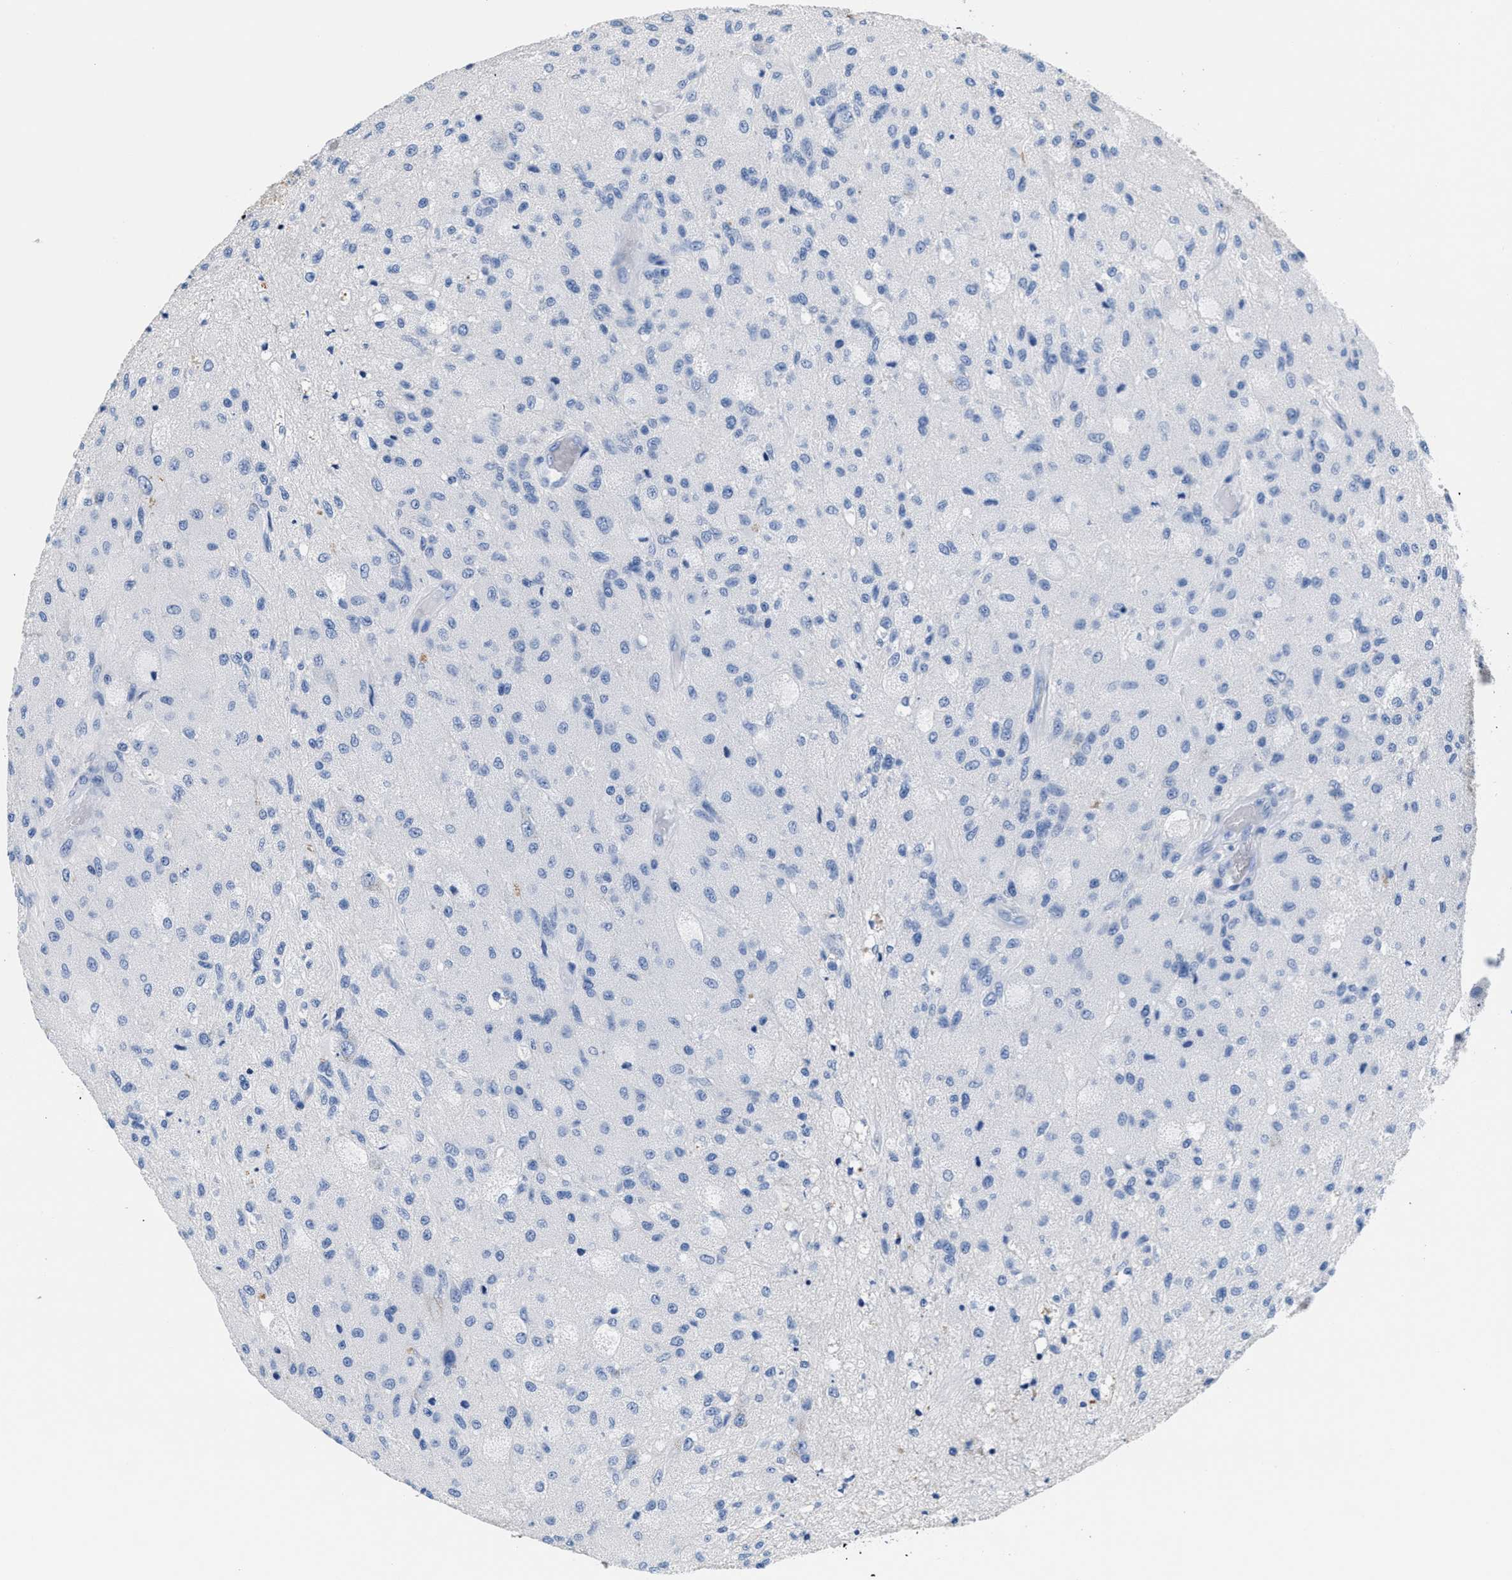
{"staining": {"intensity": "negative", "quantity": "none", "location": "none"}, "tissue": "glioma", "cell_type": "Tumor cells", "image_type": "cancer", "snomed": [{"axis": "morphology", "description": "Normal tissue, NOS"}, {"axis": "morphology", "description": "Glioma, malignant, High grade"}, {"axis": "topography", "description": "Cerebral cortex"}], "caption": "IHC micrograph of glioma stained for a protein (brown), which exhibits no staining in tumor cells. The staining is performed using DAB (3,3'-diaminobenzidine) brown chromogen with nuclei counter-stained in using hematoxylin.", "gene": "SLFN13", "patient": {"sex": "male", "age": 77}}